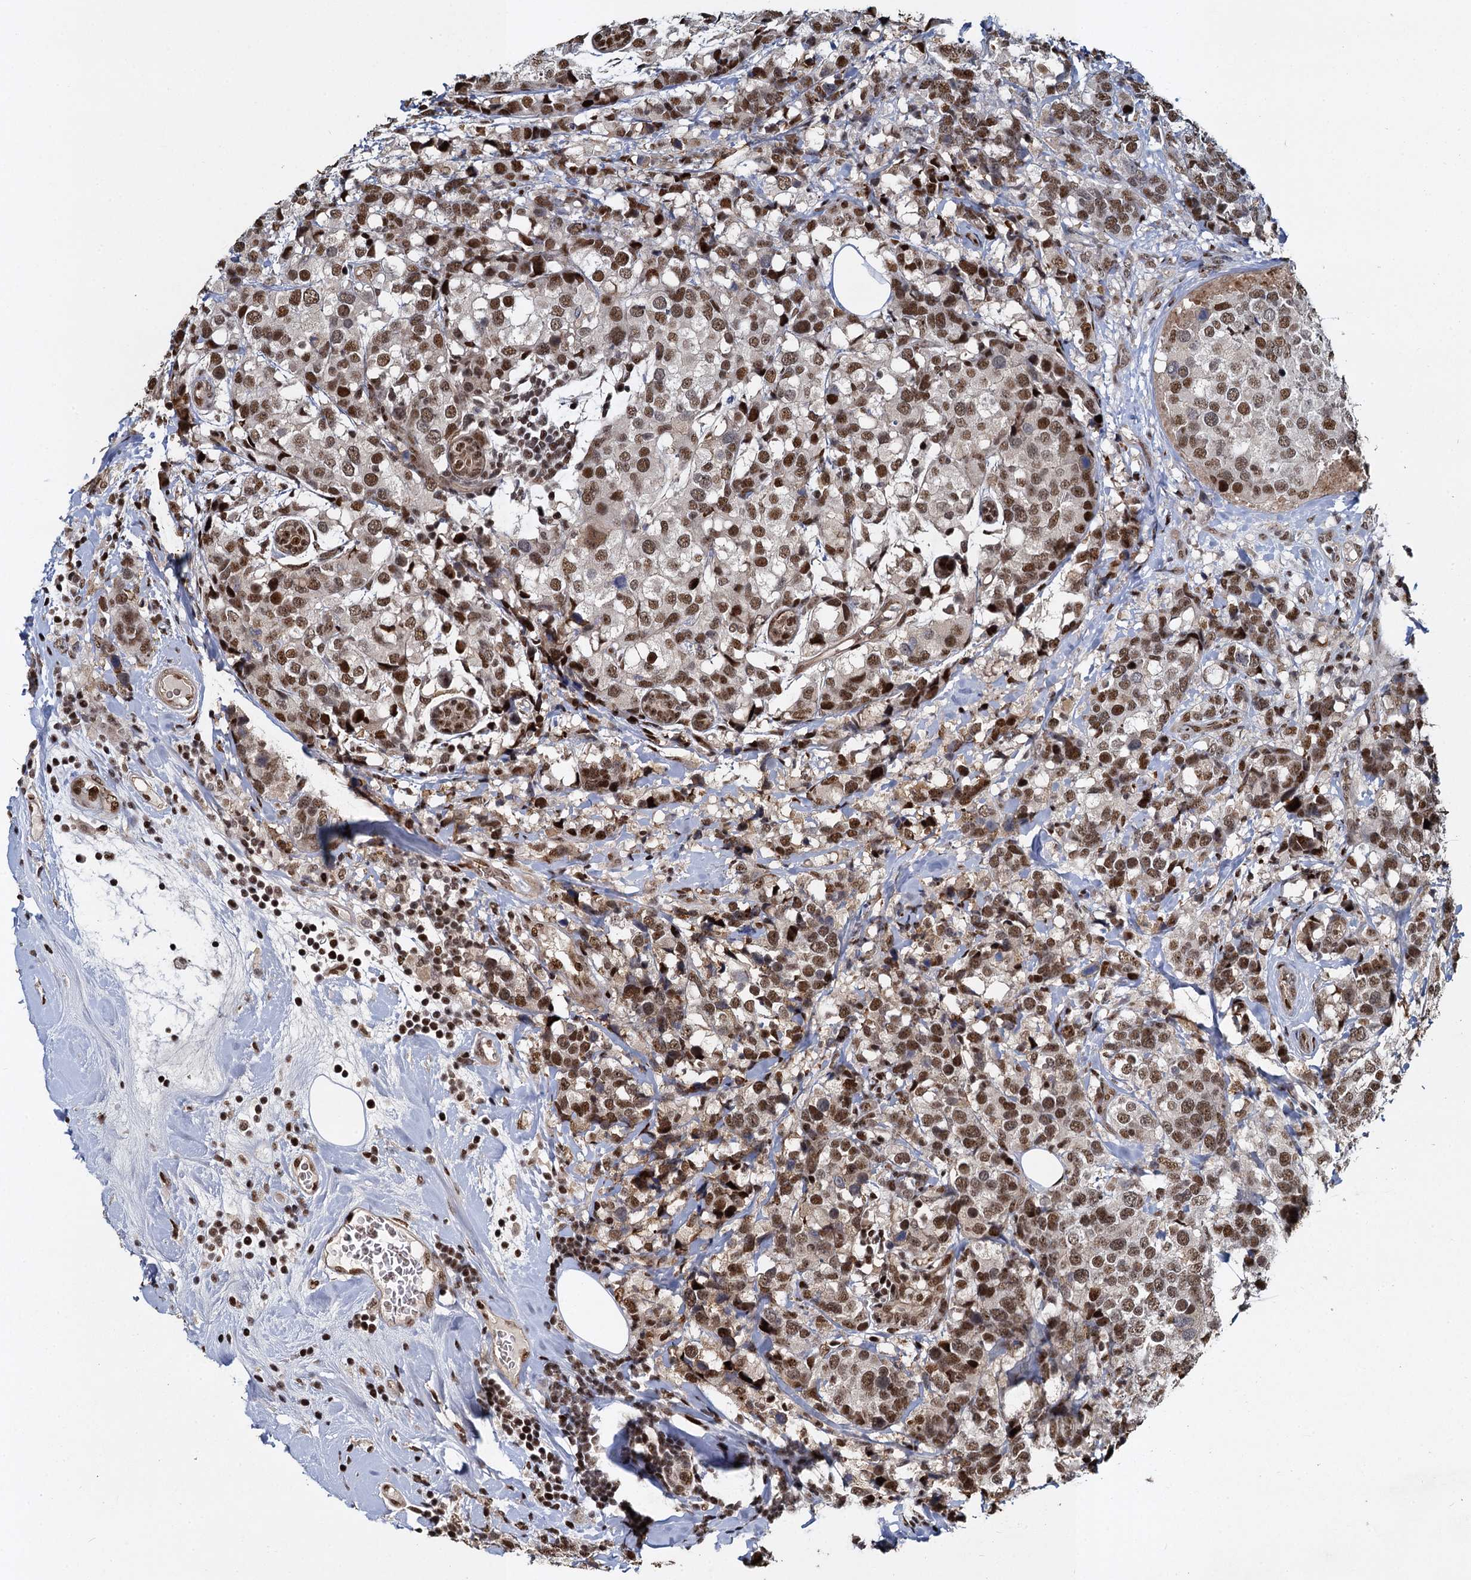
{"staining": {"intensity": "moderate", "quantity": ">75%", "location": "nuclear"}, "tissue": "breast cancer", "cell_type": "Tumor cells", "image_type": "cancer", "snomed": [{"axis": "morphology", "description": "Lobular carcinoma"}, {"axis": "topography", "description": "Breast"}], "caption": "Lobular carcinoma (breast) stained with immunohistochemistry (IHC) reveals moderate nuclear expression in about >75% of tumor cells. (Brightfield microscopy of DAB IHC at high magnification).", "gene": "ANKRD49", "patient": {"sex": "female", "age": 59}}